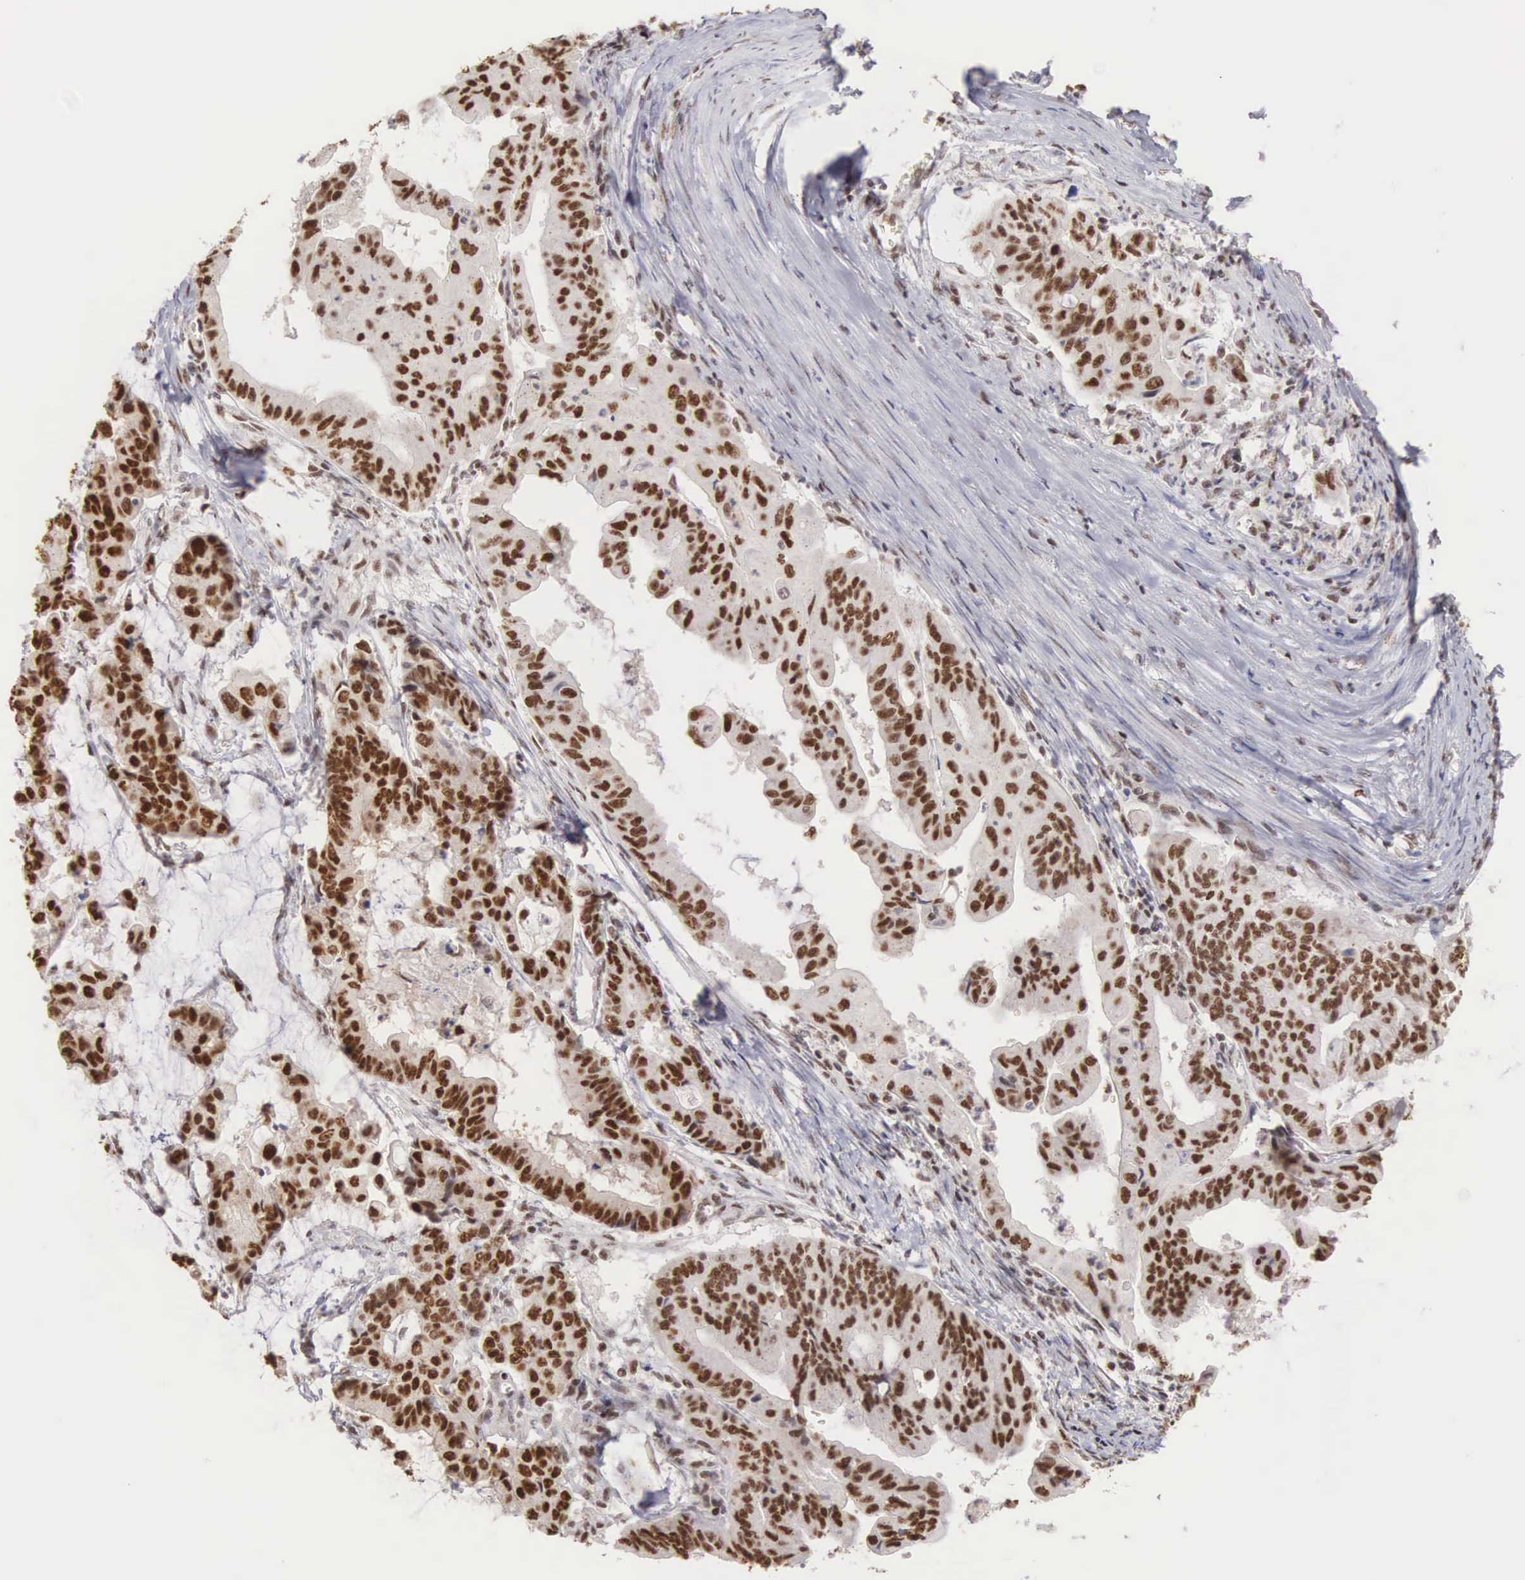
{"staining": {"intensity": "strong", "quantity": ">75%", "location": "nuclear"}, "tissue": "stomach cancer", "cell_type": "Tumor cells", "image_type": "cancer", "snomed": [{"axis": "morphology", "description": "Adenocarcinoma, NOS"}, {"axis": "topography", "description": "Stomach, upper"}], "caption": "High-magnification brightfield microscopy of stomach cancer (adenocarcinoma) stained with DAB (3,3'-diaminobenzidine) (brown) and counterstained with hematoxylin (blue). tumor cells exhibit strong nuclear staining is present in approximately>75% of cells.", "gene": "HTATSF1", "patient": {"sex": "male", "age": 80}}